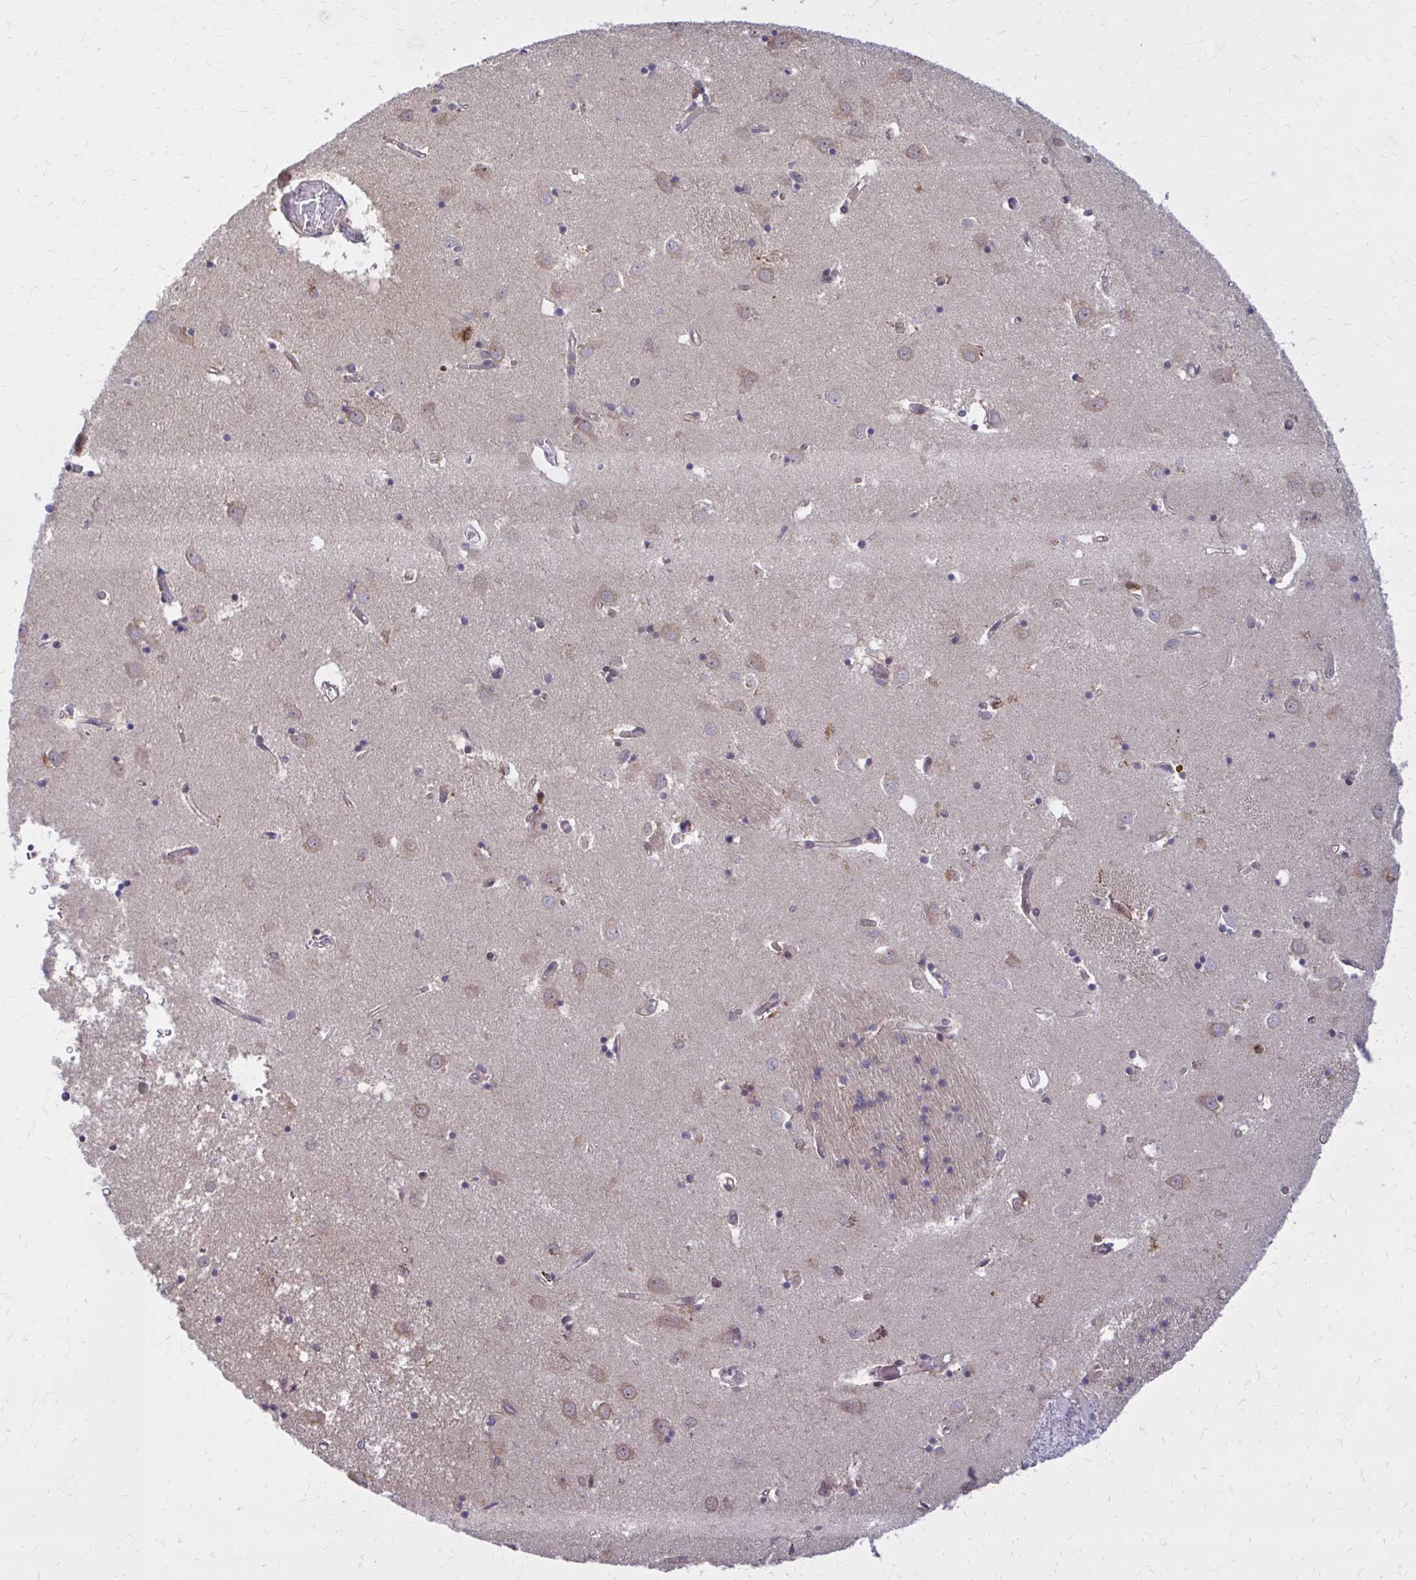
{"staining": {"intensity": "strong", "quantity": "25%-75%", "location": "cytoplasmic/membranous"}, "tissue": "caudate", "cell_type": "Glial cells", "image_type": "normal", "snomed": [{"axis": "morphology", "description": "Normal tissue, NOS"}, {"axis": "topography", "description": "Lateral ventricle wall"}], "caption": "Protein staining displays strong cytoplasmic/membranous expression in about 25%-75% of glial cells in unremarkable caudate. Using DAB (brown) and hematoxylin (blue) stains, captured at high magnification using brightfield microscopy.", "gene": "DBI", "patient": {"sex": "male", "age": 70}}